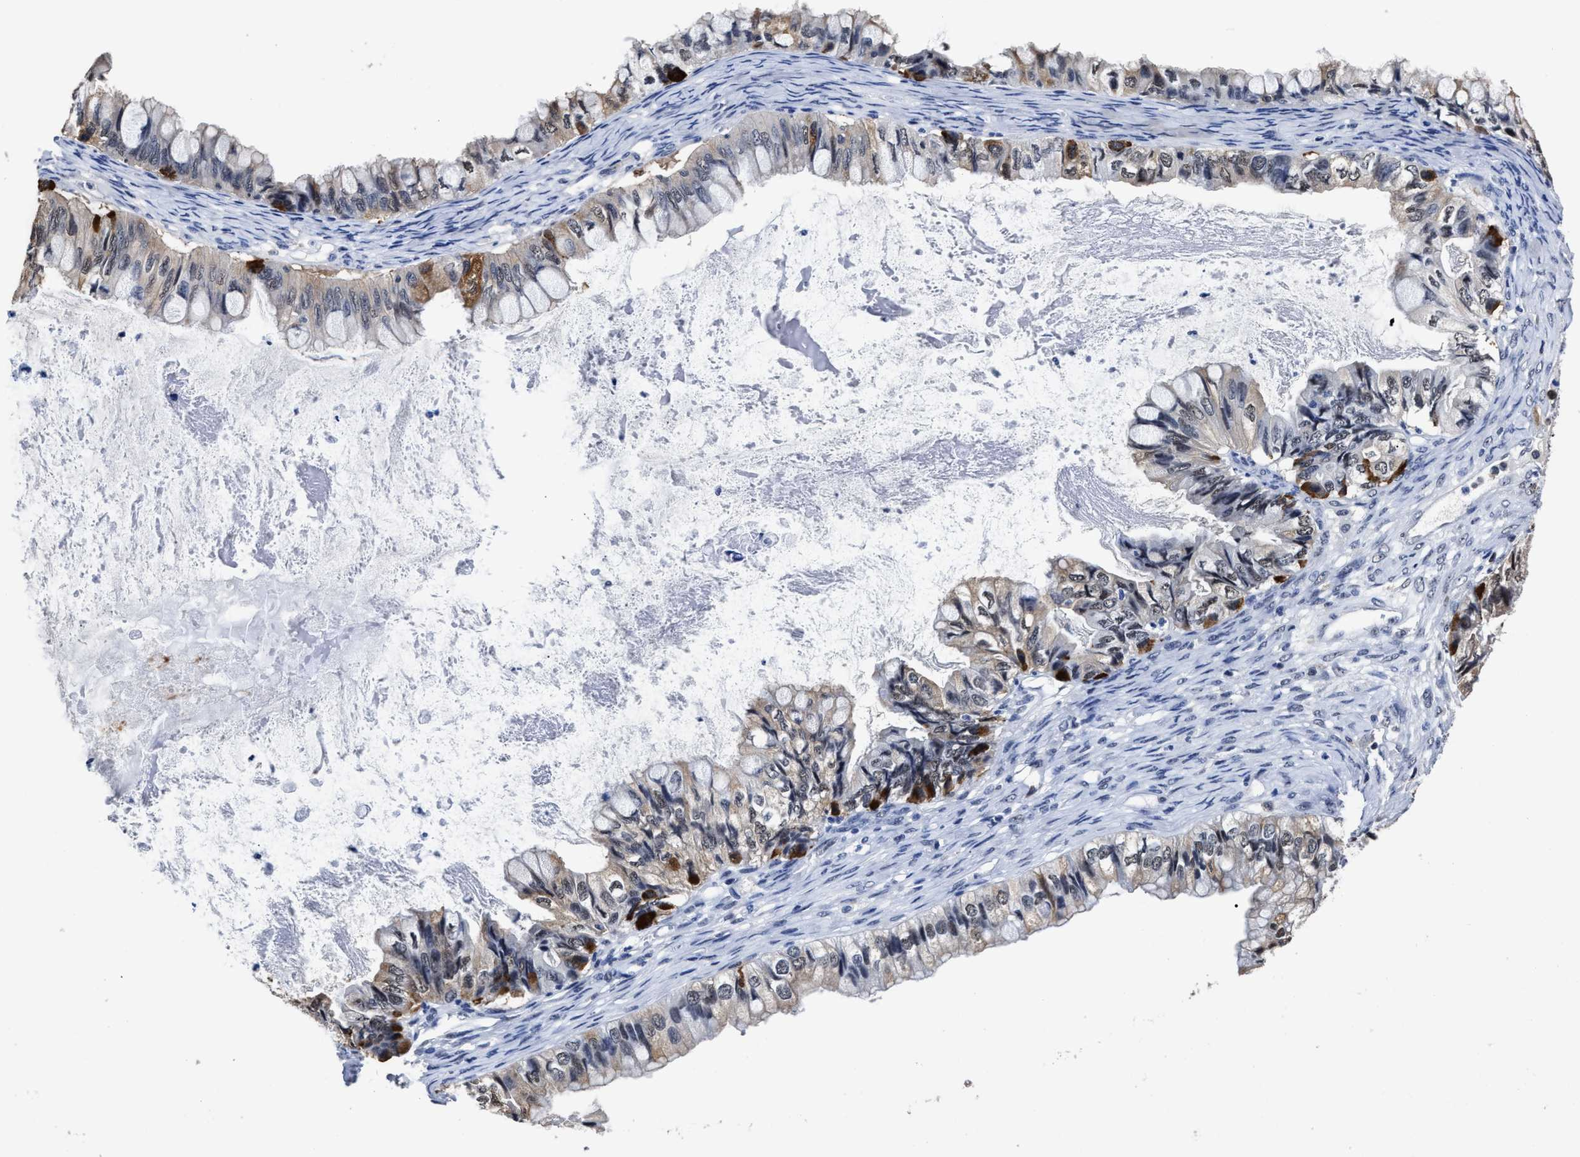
{"staining": {"intensity": "strong", "quantity": "<25%", "location": "cytoplasmic/membranous"}, "tissue": "ovarian cancer", "cell_type": "Tumor cells", "image_type": "cancer", "snomed": [{"axis": "morphology", "description": "Cystadenocarcinoma, mucinous, NOS"}, {"axis": "topography", "description": "Ovary"}], "caption": "Immunohistochemistry photomicrograph of neoplastic tissue: ovarian cancer (mucinous cystadenocarcinoma) stained using immunohistochemistry shows medium levels of strong protein expression localized specifically in the cytoplasmic/membranous of tumor cells, appearing as a cytoplasmic/membranous brown color.", "gene": "PRPF4B", "patient": {"sex": "female", "age": 80}}